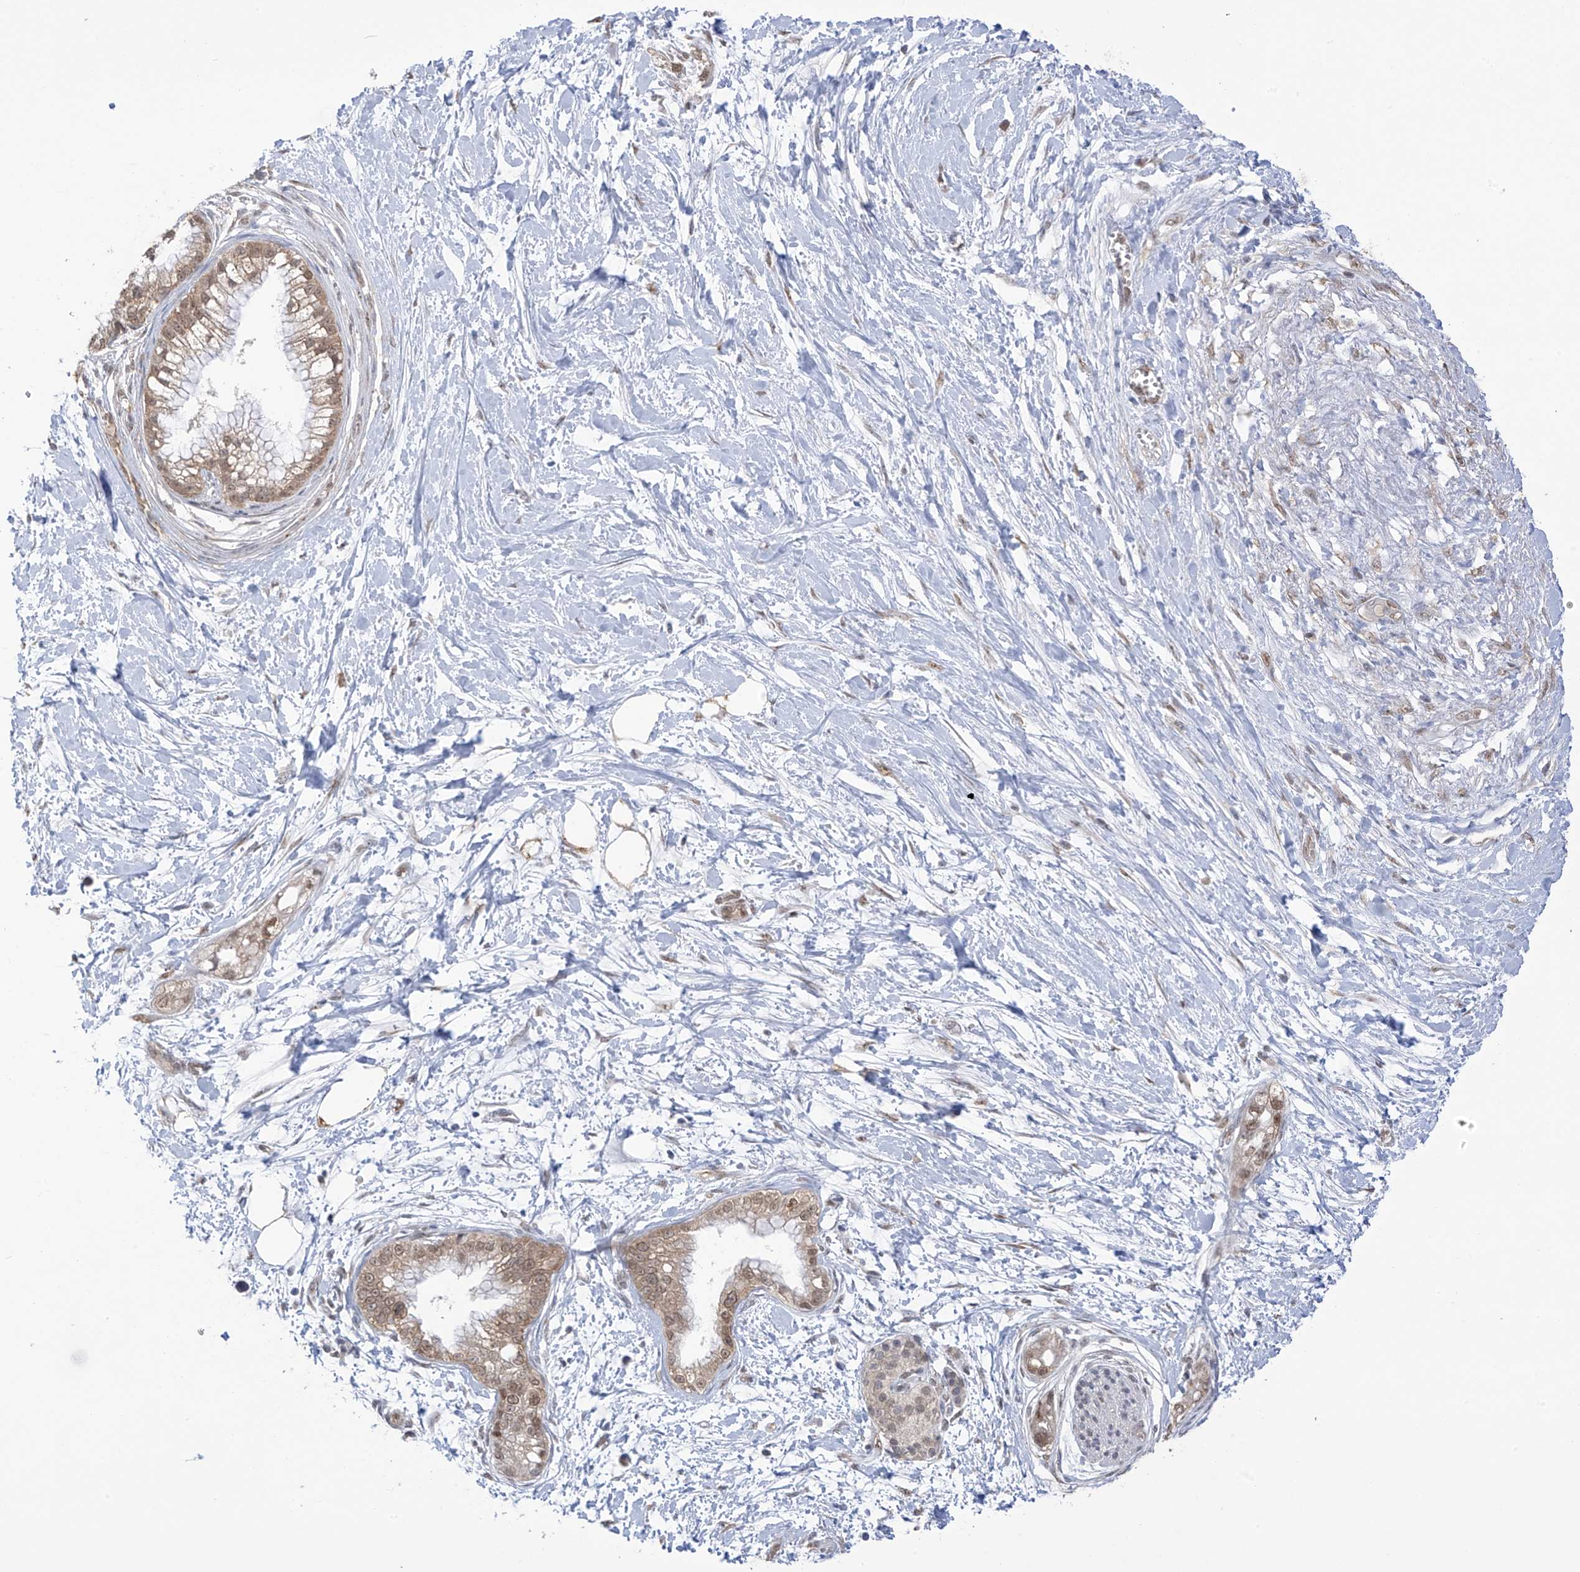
{"staining": {"intensity": "moderate", "quantity": ">75%", "location": "cytoplasmic/membranous,nuclear"}, "tissue": "pancreatic cancer", "cell_type": "Tumor cells", "image_type": "cancer", "snomed": [{"axis": "morphology", "description": "Adenocarcinoma, NOS"}, {"axis": "topography", "description": "Pancreas"}], "caption": "Brown immunohistochemical staining in pancreatic cancer demonstrates moderate cytoplasmic/membranous and nuclear staining in about >75% of tumor cells. The staining was performed using DAB (3,3'-diaminobenzidine), with brown indicating positive protein expression. Nuclei are stained blue with hematoxylin.", "gene": "KIAA1522", "patient": {"sex": "male", "age": 68}}